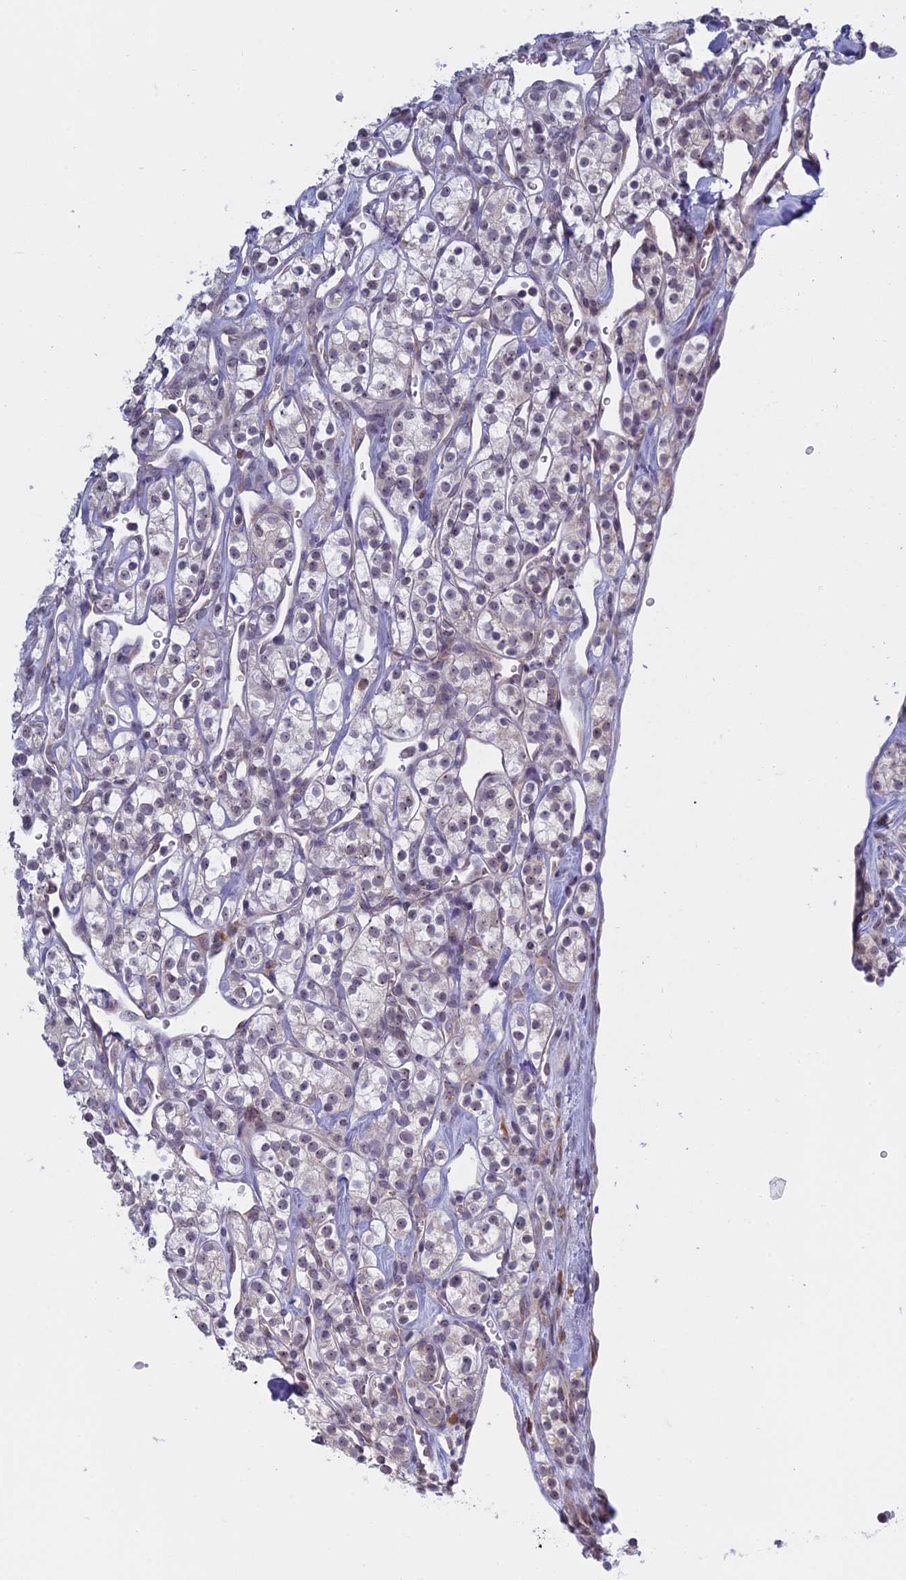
{"staining": {"intensity": "negative", "quantity": "none", "location": "none"}, "tissue": "renal cancer", "cell_type": "Tumor cells", "image_type": "cancer", "snomed": [{"axis": "morphology", "description": "Adenocarcinoma, NOS"}, {"axis": "topography", "description": "Kidney"}], "caption": "IHC photomicrograph of renal adenocarcinoma stained for a protein (brown), which exhibits no staining in tumor cells.", "gene": "RPS19BP1", "patient": {"sex": "male", "age": 77}}